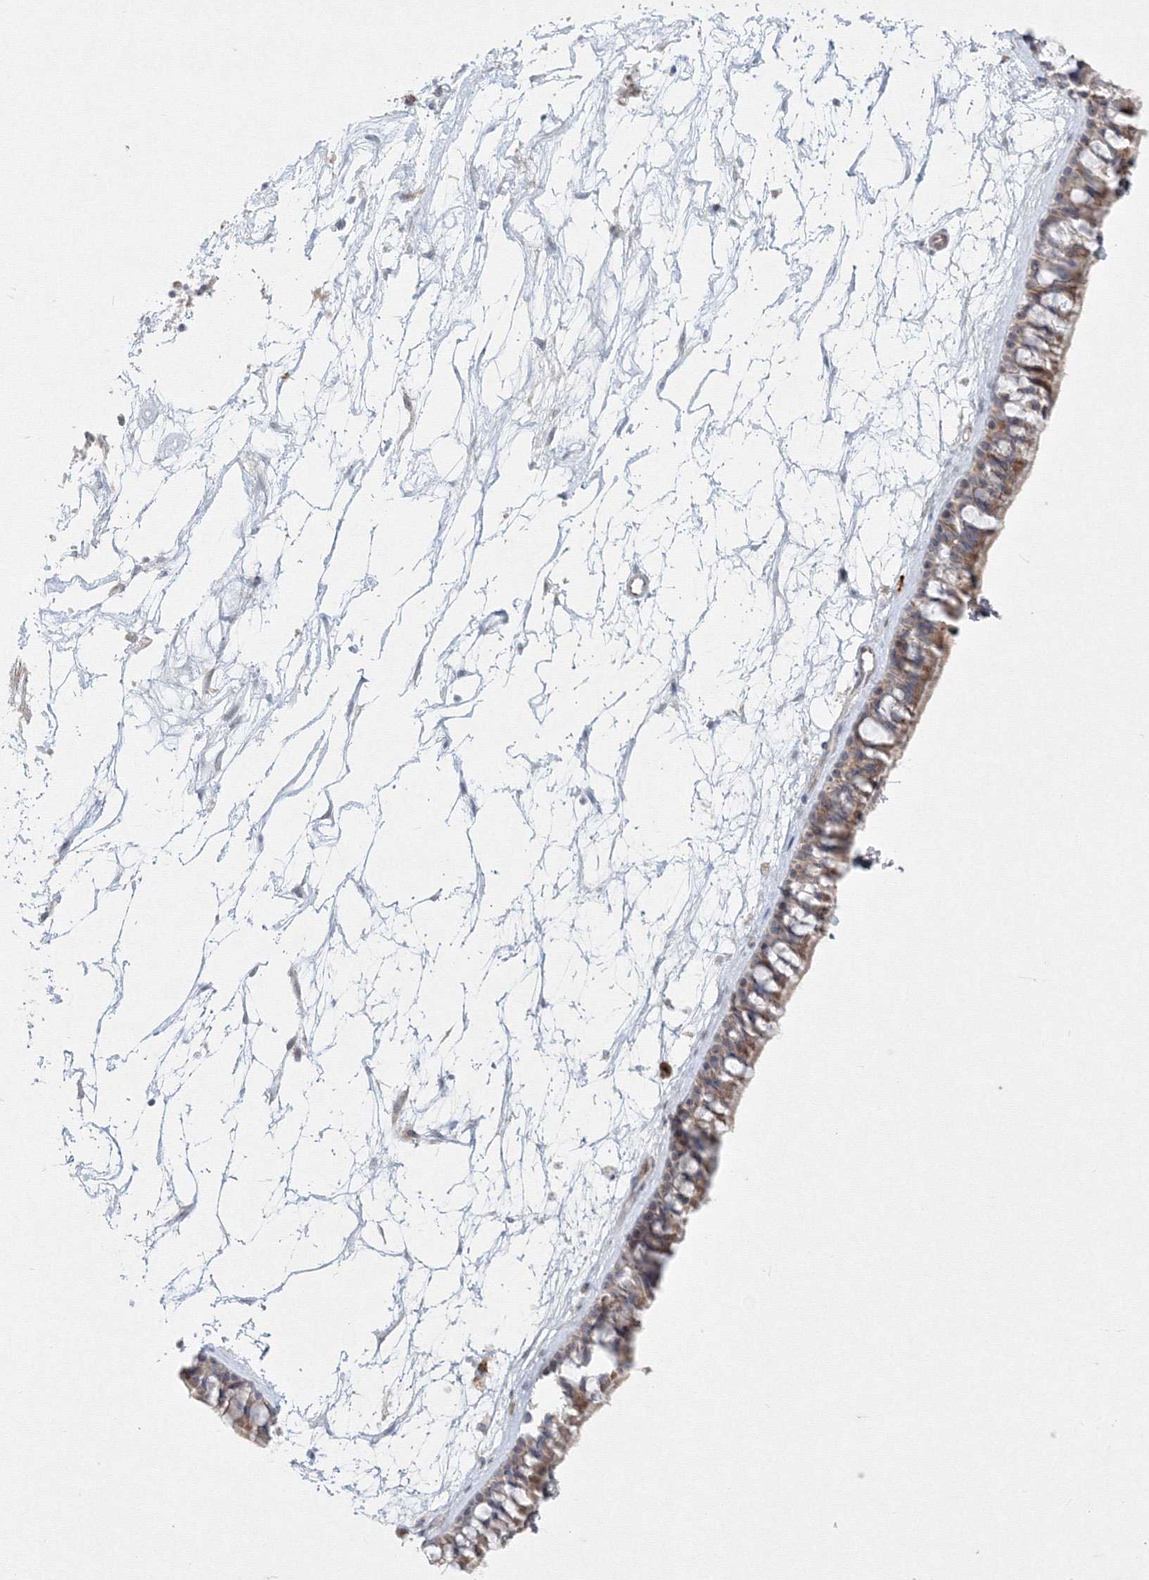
{"staining": {"intensity": "moderate", "quantity": ">75%", "location": "cytoplasmic/membranous"}, "tissue": "nasopharynx", "cell_type": "Respiratory epithelial cells", "image_type": "normal", "snomed": [{"axis": "morphology", "description": "Normal tissue, NOS"}, {"axis": "topography", "description": "Nasopharynx"}], "caption": "Immunohistochemistry (IHC) photomicrograph of normal nasopharynx stained for a protein (brown), which displays medium levels of moderate cytoplasmic/membranous positivity in approximately >75% of respiratory epithelial cells.", "gene": "WDR49", "patient": {"sex": "male", "age": 64}}